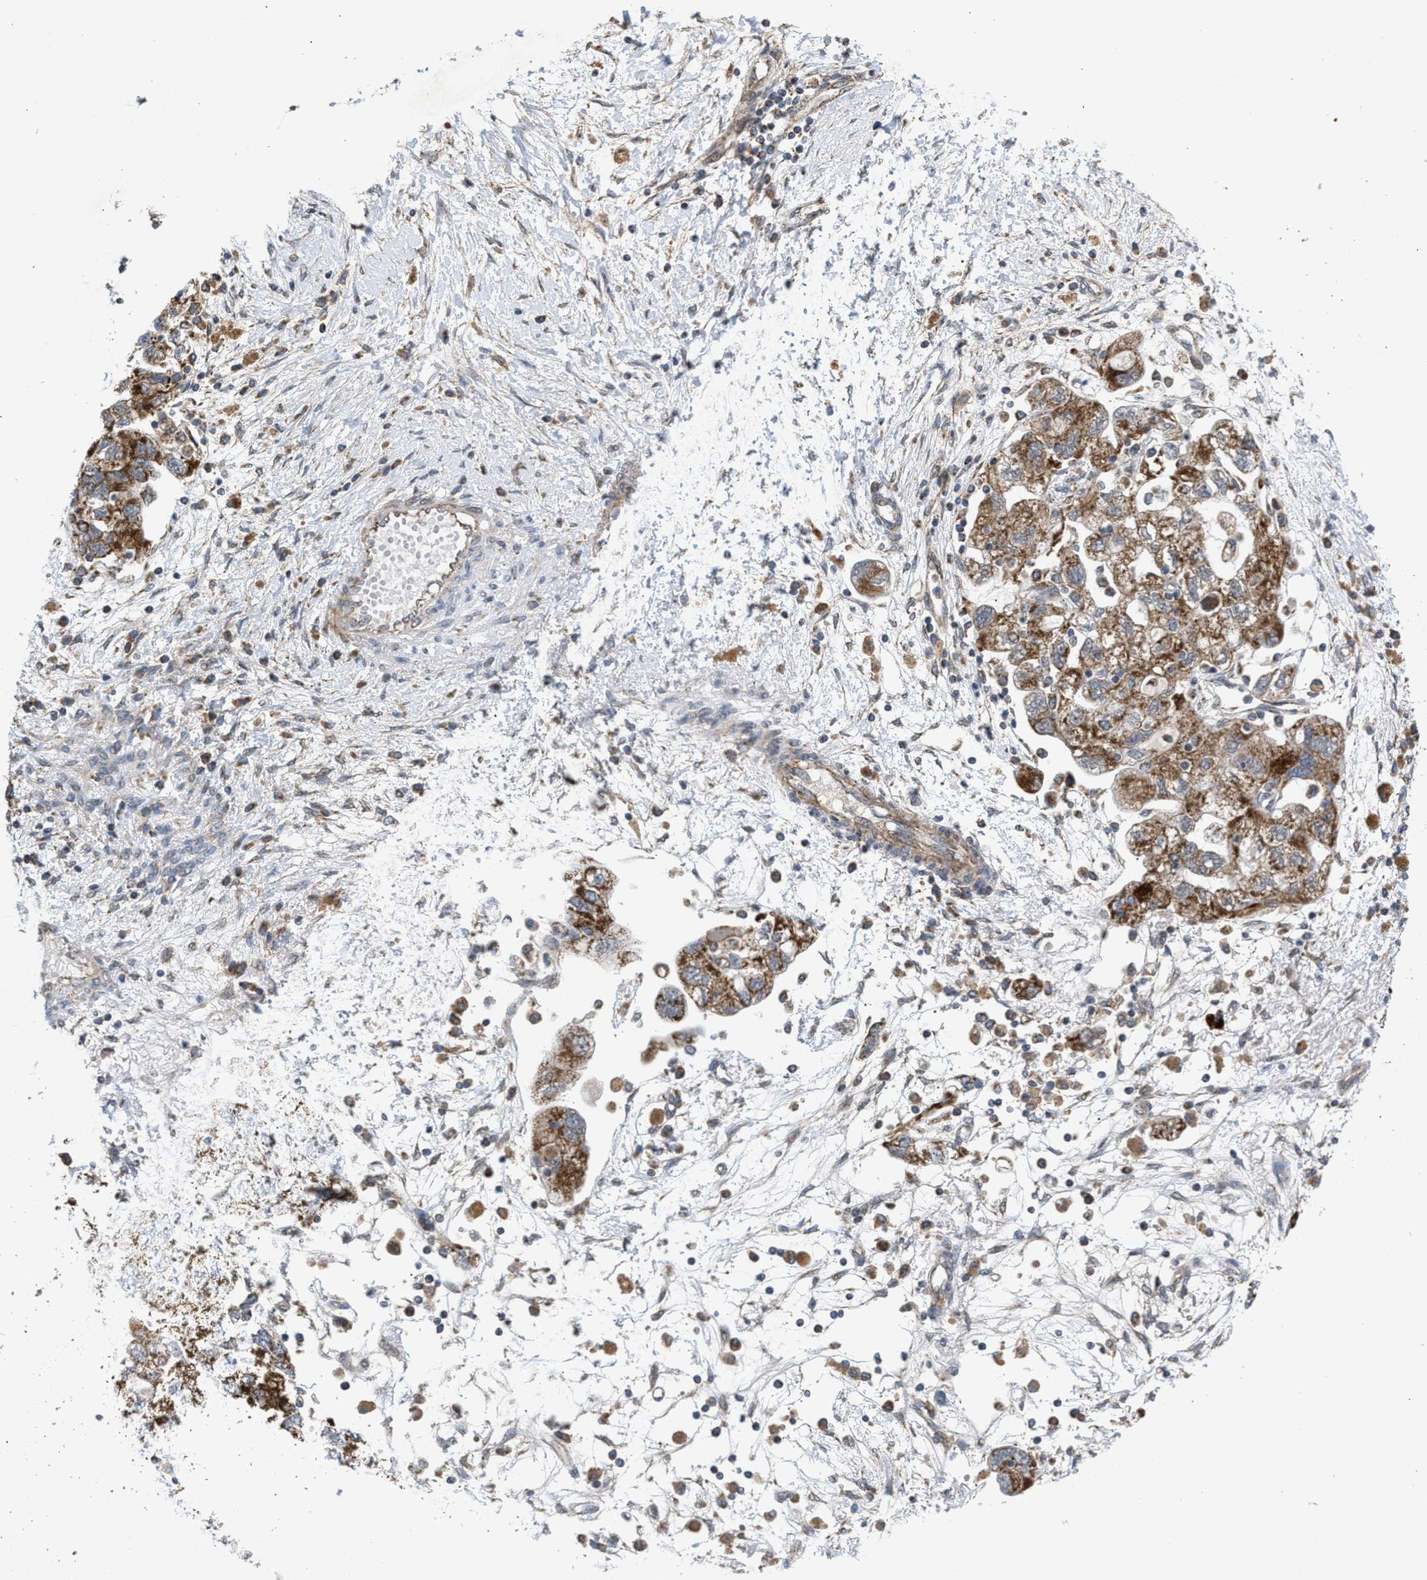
{"staining": {"intensity": "moderate", "quantity": ">75%", "location": "cytoplasmic/membranous"}, "tissue": "ovarian cancer", "cell_type": "Tumor cells", "image_type": "cancer", "snomed": [{"axis": "morphology", "description": "Carcinoma, NOS"}, {"axis": "morphology", "description": "Cystadenocarcinoma, serous, NOS"}, {"axis": "topography", "description": "Ovary"}], "caption": "DAB (3,3'-diaminobenzidine) immunohistochemical staining of human ovarian serous cystadenocarcinoma shows moderate cytoplasmic/membranous protein positivity in about >75% of tumor cells.", "gene": "TACO1", "patient": {"sex": "female", "age": 69}}